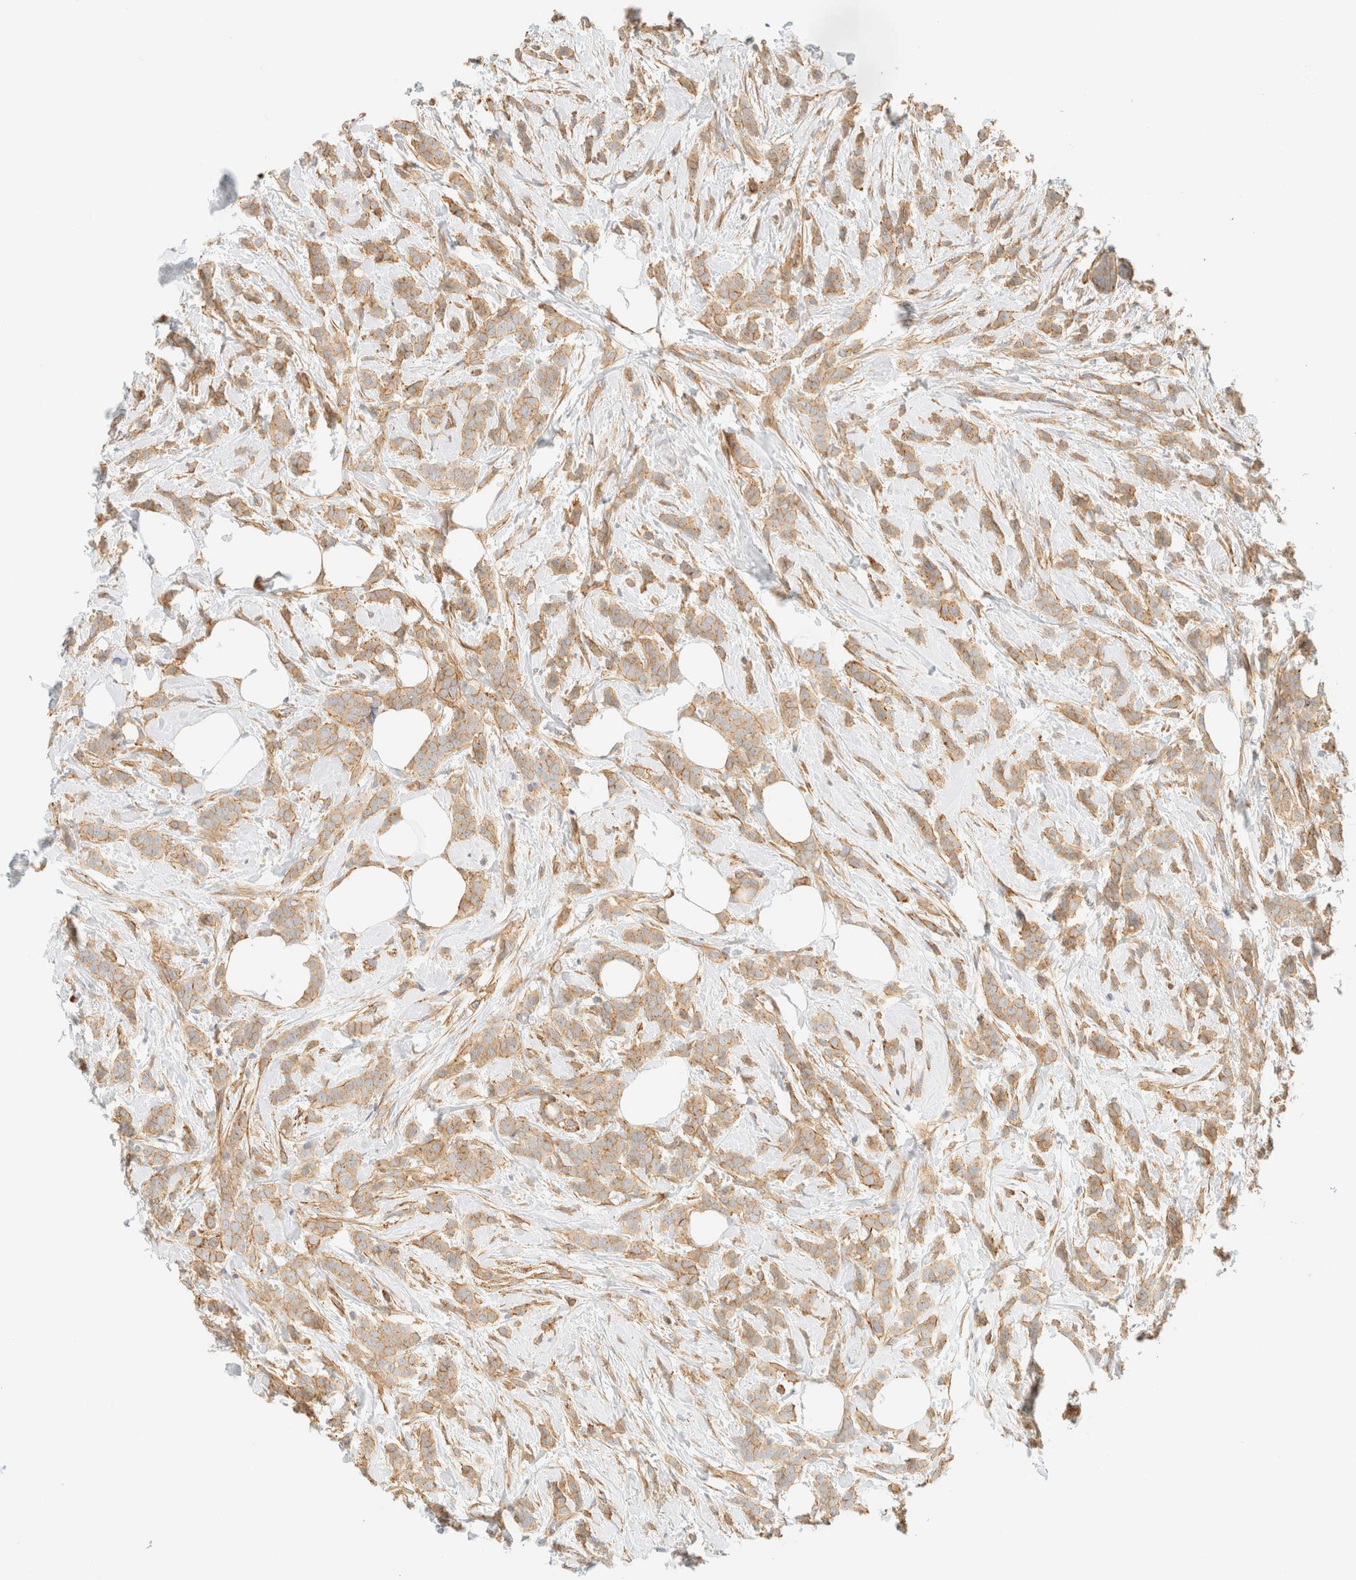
{"staining": {"intensity": "moderate", "quantity": ">75%", "location": "cytoplasmic/membranous"}, "tissue": "breast cancer", "cell_type": "Tumor cells", "image_type": "cancer", "snomed": [{"axis": "morphology", "description": "Lobular carcinoma, in situ"}, {"axis": "morphology", "description": "Lobular carcinoma"}, {"axis": "topography", "description": "Breast"}], "caption": "Protein analysis of breast cancer tissue demonstrates moderate cytoplasmic/membranous staining in approximately >75% of tumor cells. Using DAB (brown) and hematoxylin (blue) stains, captured at high magnification using brightfield microscopy.", "gene": "OTOP2", "patient": {"sex": "female", "age": 41}}